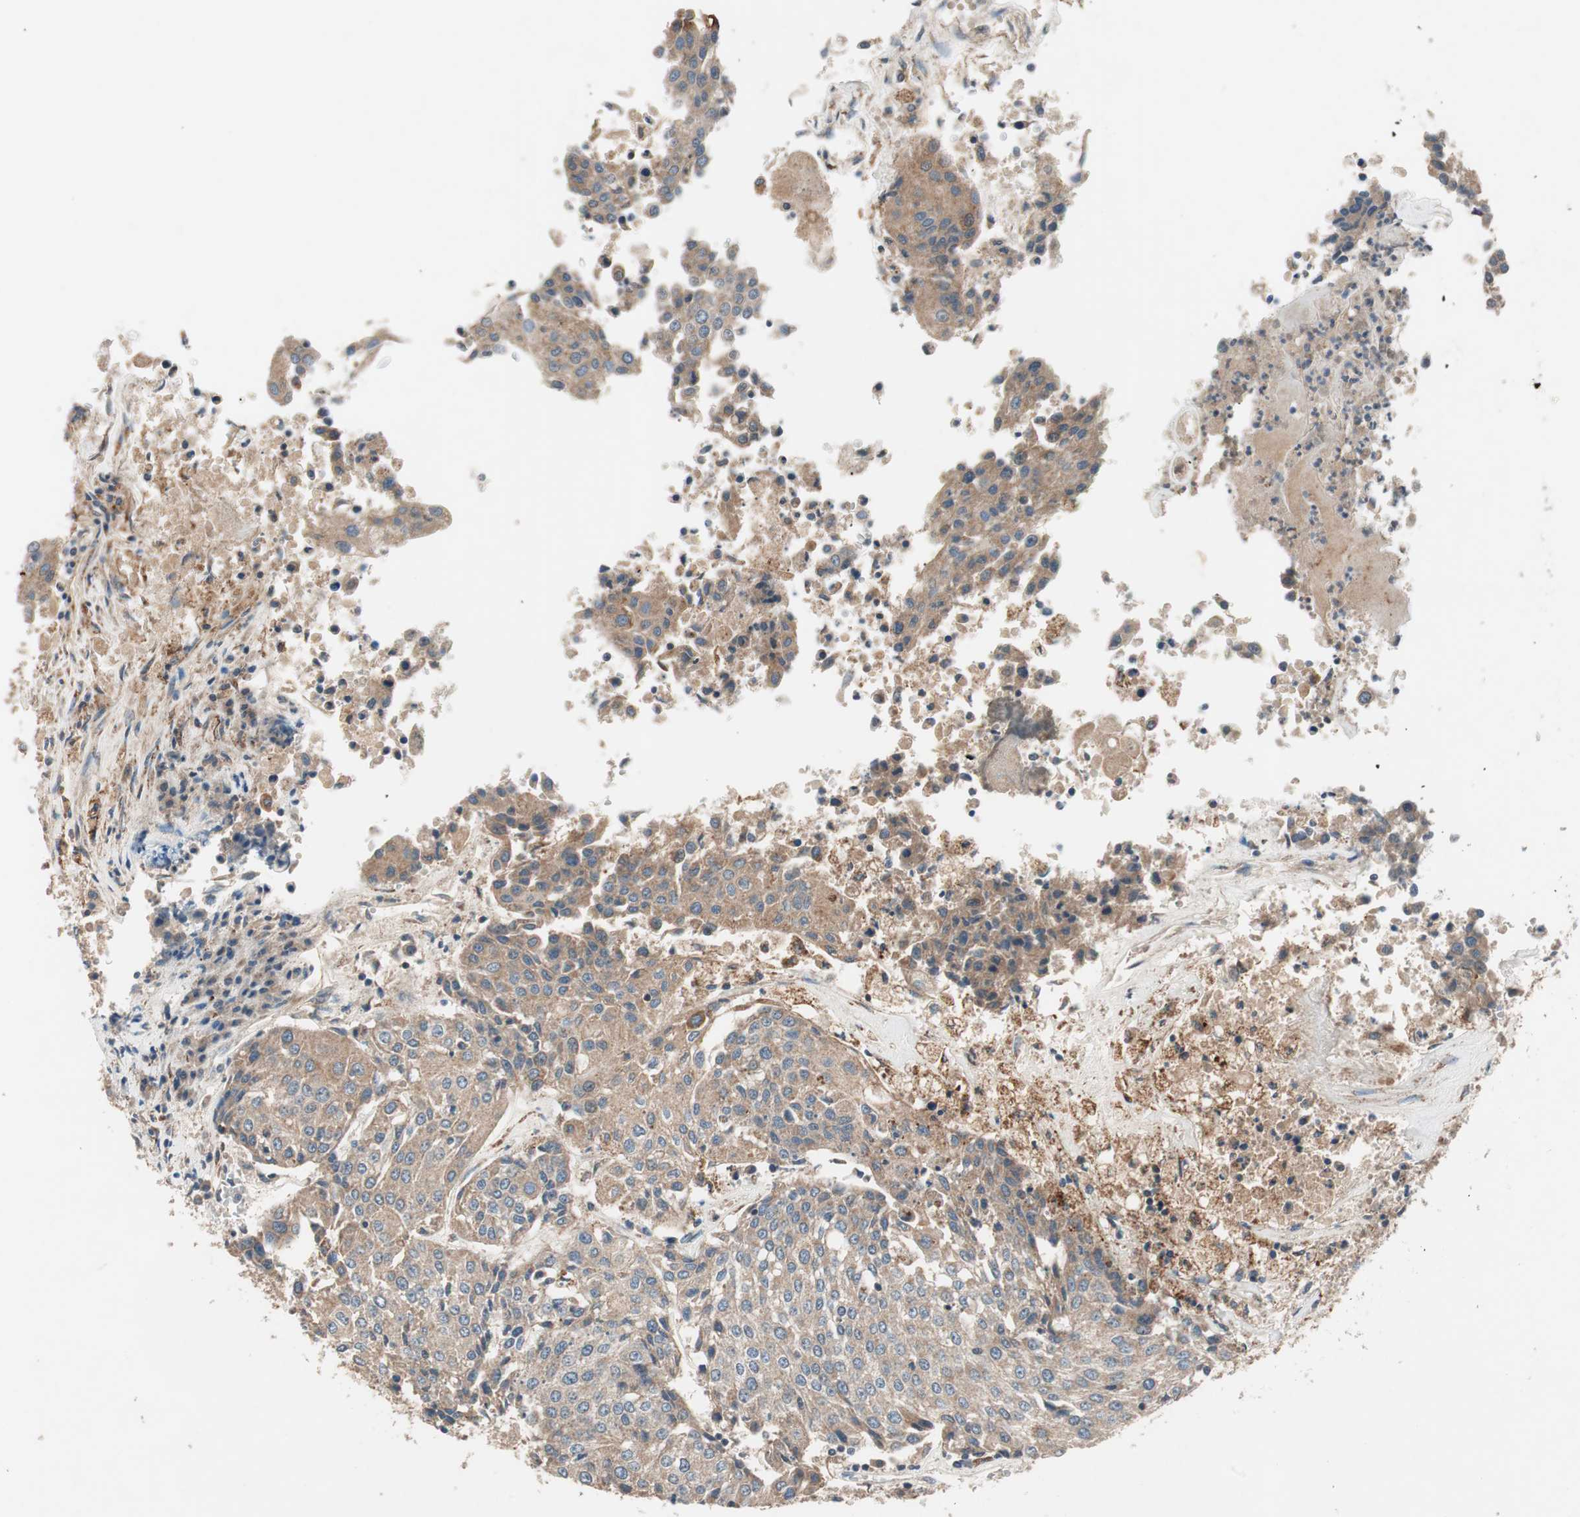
{"staining": {"intensity": "weak", "quantity": ">75%", "location": "cytoplasmic/membranous"}, "tissue": "urothelial cancer", "cell_type": "Tumor cells", "image_type": "cancer", "snomed": [{"axis": "morphology", "description": "Urothelial carcinoma, High grade"}, {"axis": "topography", "description": "Urinary bladder"}], "caption": "Immunohistochemical staining of urothelial carcinoma (high-grade) demonstrates weak cytoplasmic/membranous protein positivity in approximately >75% of tumor cells. Immunohistochemistry stains the protein of interest in brown and the nuclei are stained blue.", "gene": "HPN", "patient": {"sex": "female", "age": 85}}